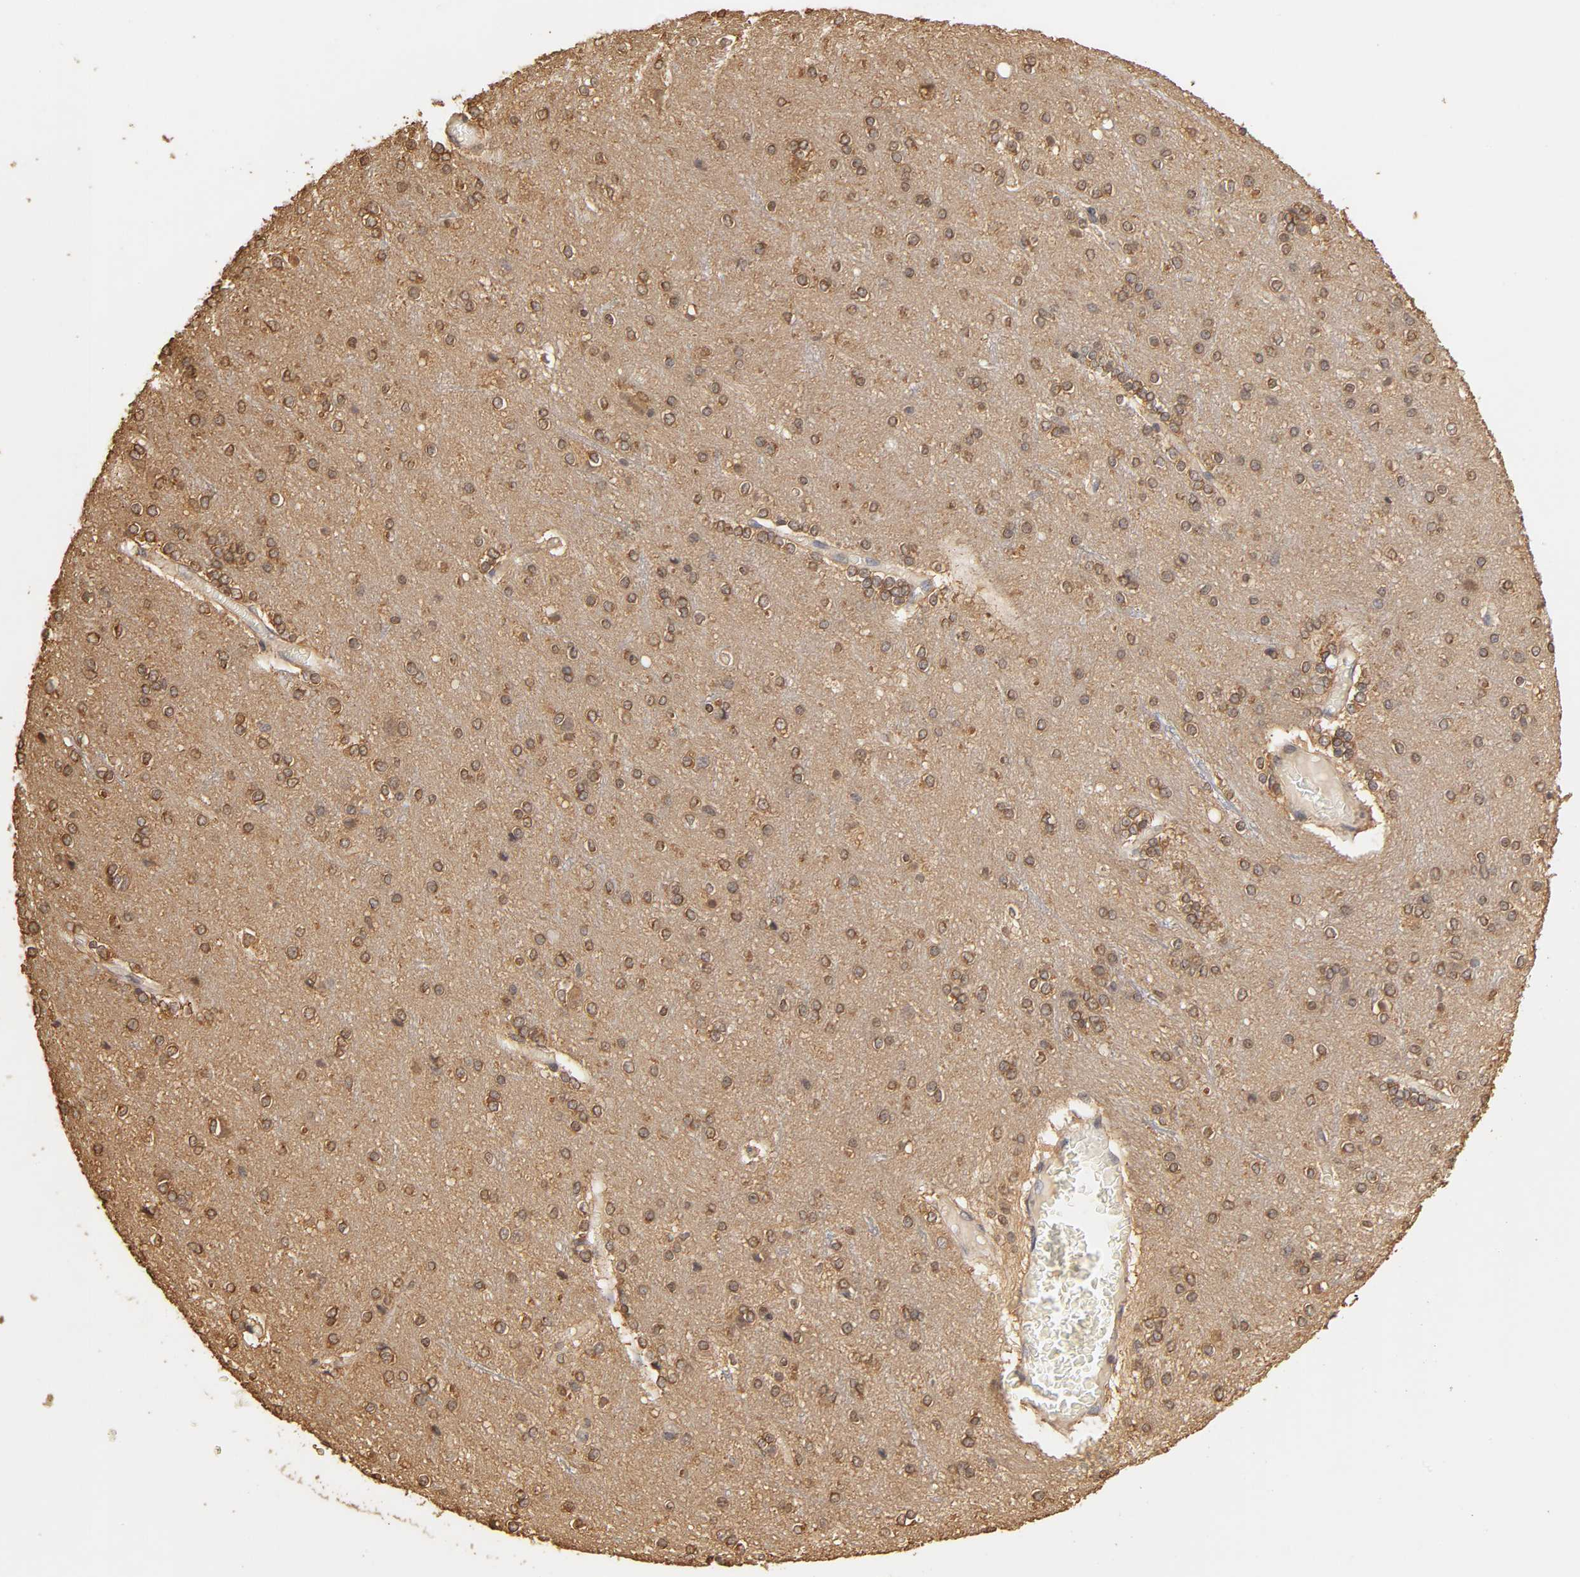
{"staining": {"intensity": "negative", "quantity": "none", "location": "none"}, "tissue": "cerebral cortex", "cell_type": "Endothelial cells", "image_type": "normal", "snomed": [{"axis": "morphology", "description": "Normal tissue, NOS"}, {"axis": "topography", "description": "Cerebral cortex"}], "caption": "Immunohistochemistry of benign cerebral cortex exhibits no staining in endothelial cells.", "gene": "VSIG4", "patient": {"sex": "female", "age": 54}}